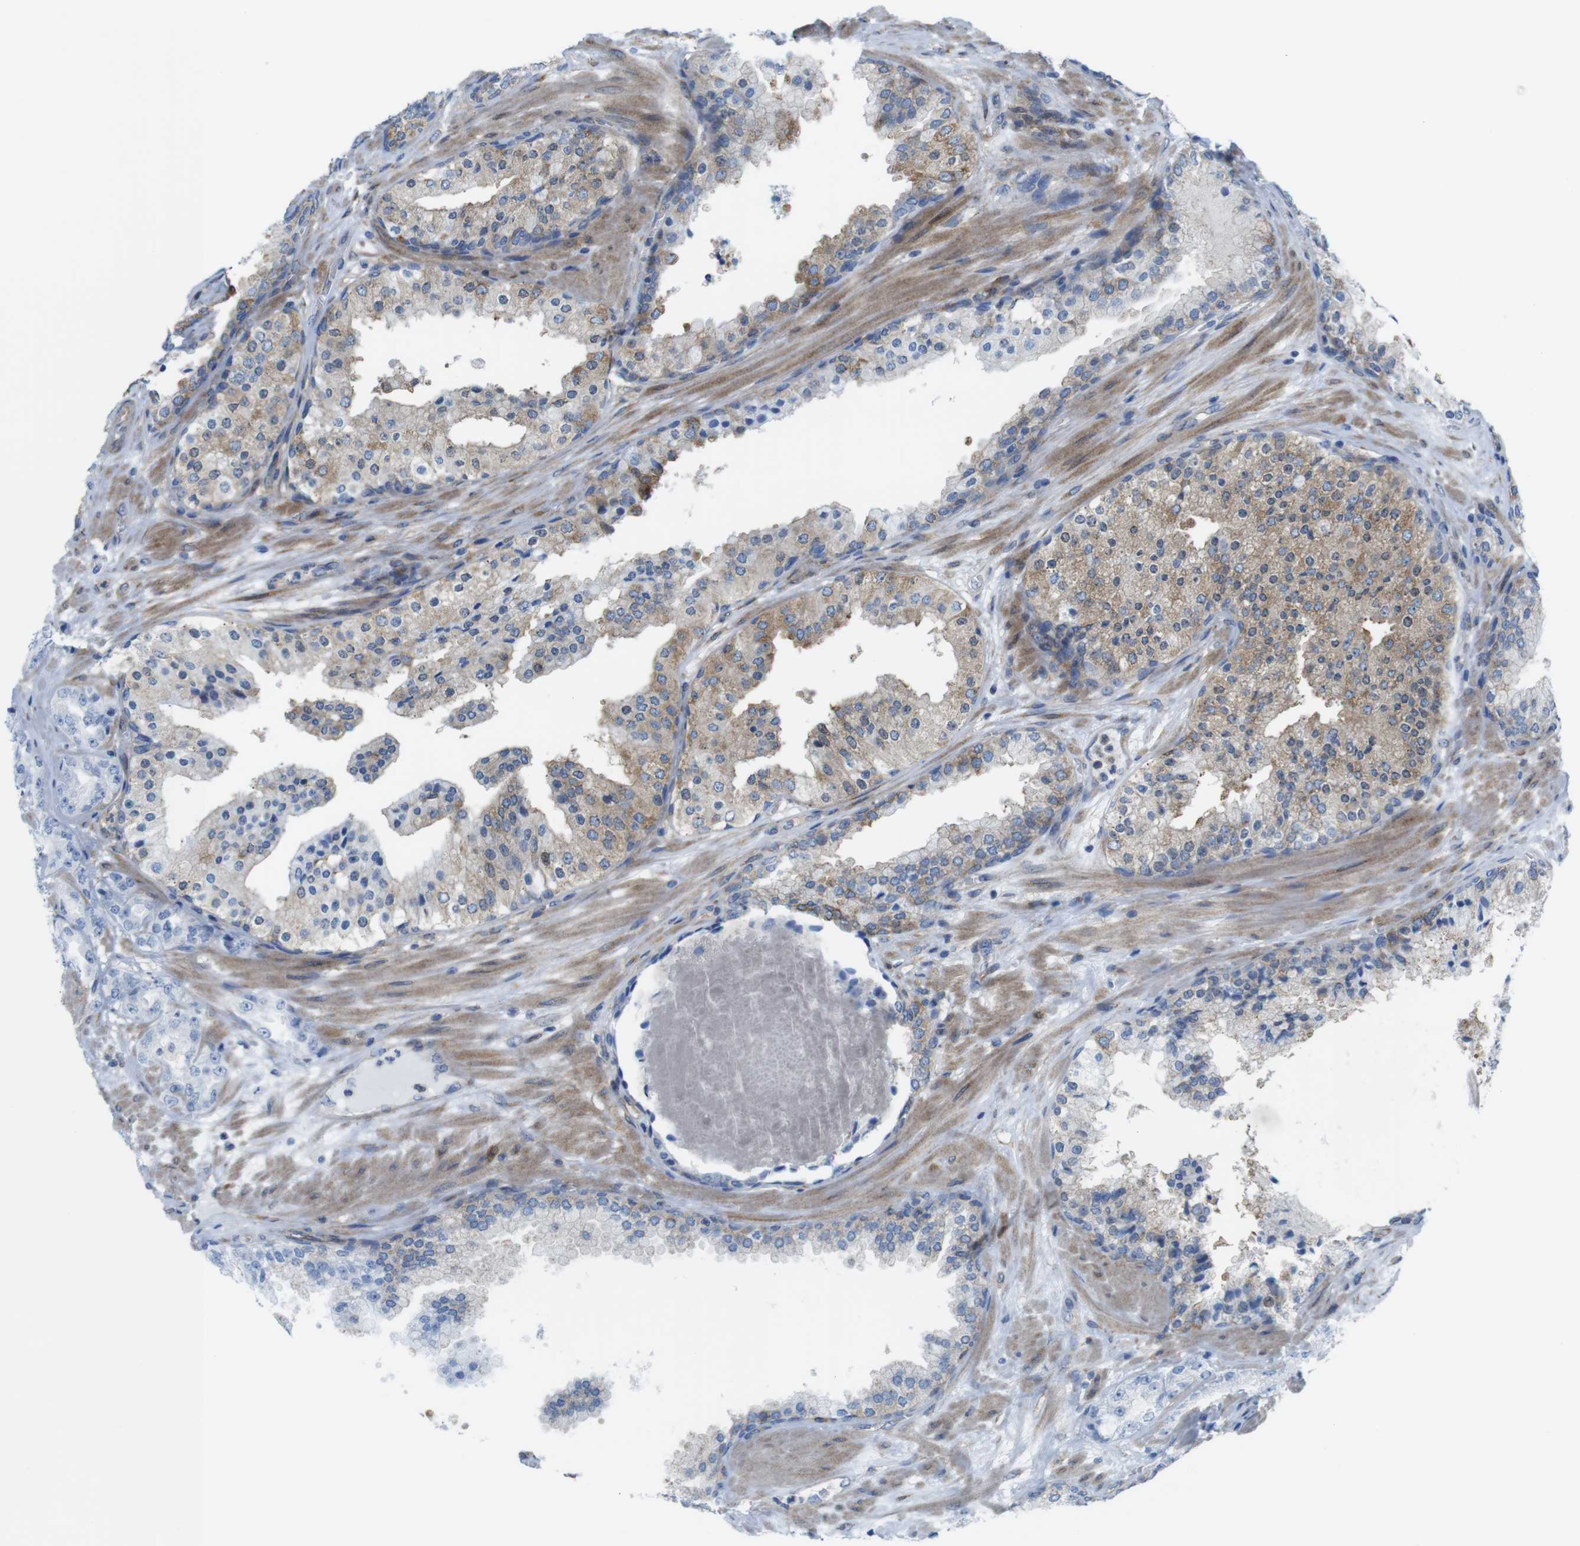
{"staining": {"intensity": "weak", "quantity": ">75%", "location": "cytoplasmic/membranous"}, "tissue": "prostate cancer", "cell_type": "Tumor cells", "image_type": "cancer", "snomed": [{"axis": "morphology", "description": "Adenocarcinoma, High grade"}, {"axis": "topography", "description": "Prostate"}], "caption": "Brown immunohistochemical staining in adenocarcinoma (high-grade) (prostate) exhibits weak cytoplasmic/membranous positivity in approximately >75% of tumor cells.", "gene": "DIAPH2", "patient": {"sex": "male", "age": 65}}